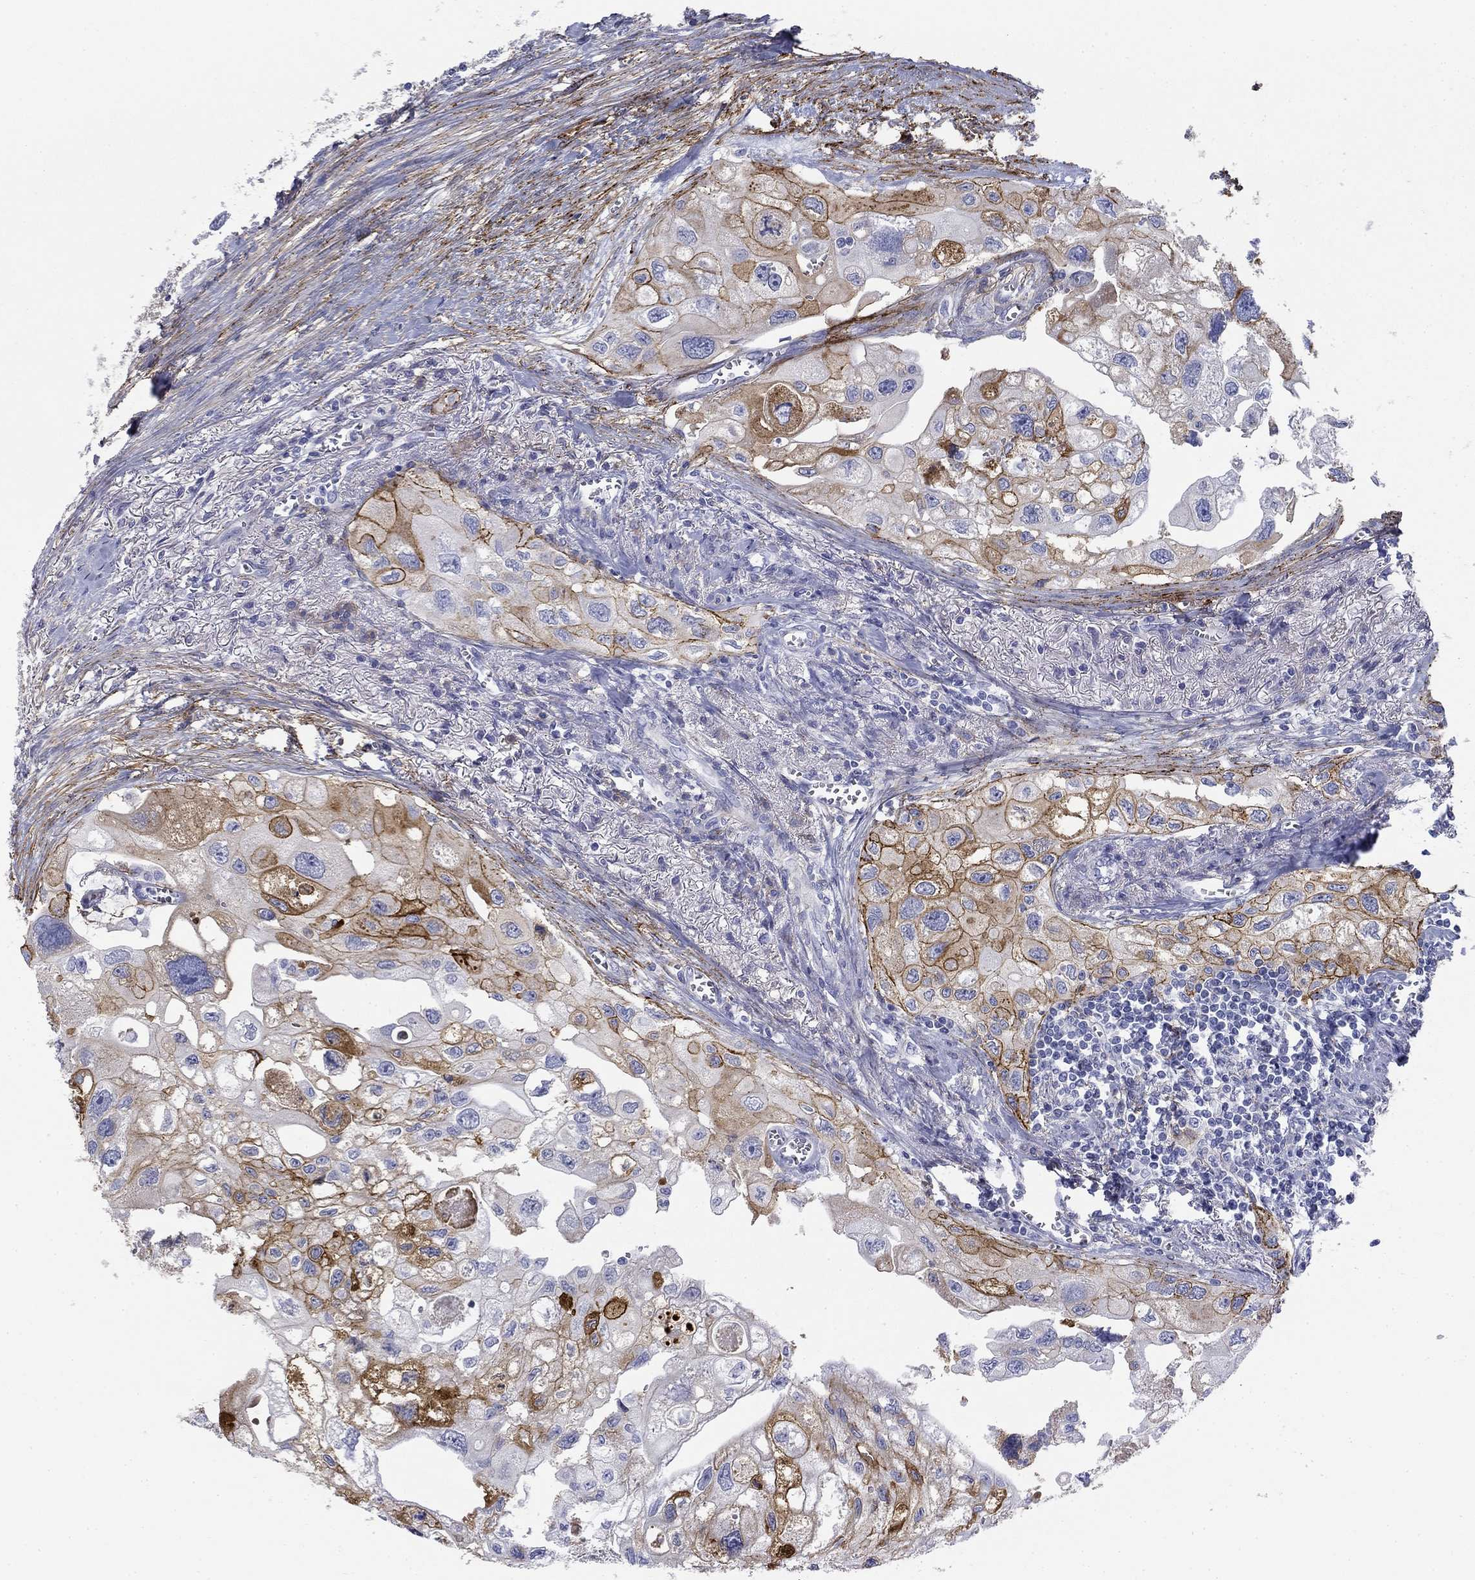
{"staining": {"intensity": "strong", "quantity": "<25%", "location": "cytoplasmic/membranous"}, "tissue": "urothelial cancer", "cell_type": "Tumor cells", "image_type": "cancer", "snomed": [{"axis": "morphology", "description": "Urothelial carcinoma, High grade"}, {"axis": "topography", "description": "Urinary bladder"}], "caption": "Immunohistochemical staining of human urothelial carcinoma (high-grade) demonstrates strong cytoplasmic/membranous protein positivity in approximately <25% of tumor cells.", "gene": "GPC1", "patient": {"sex": "male", "age": 59}}